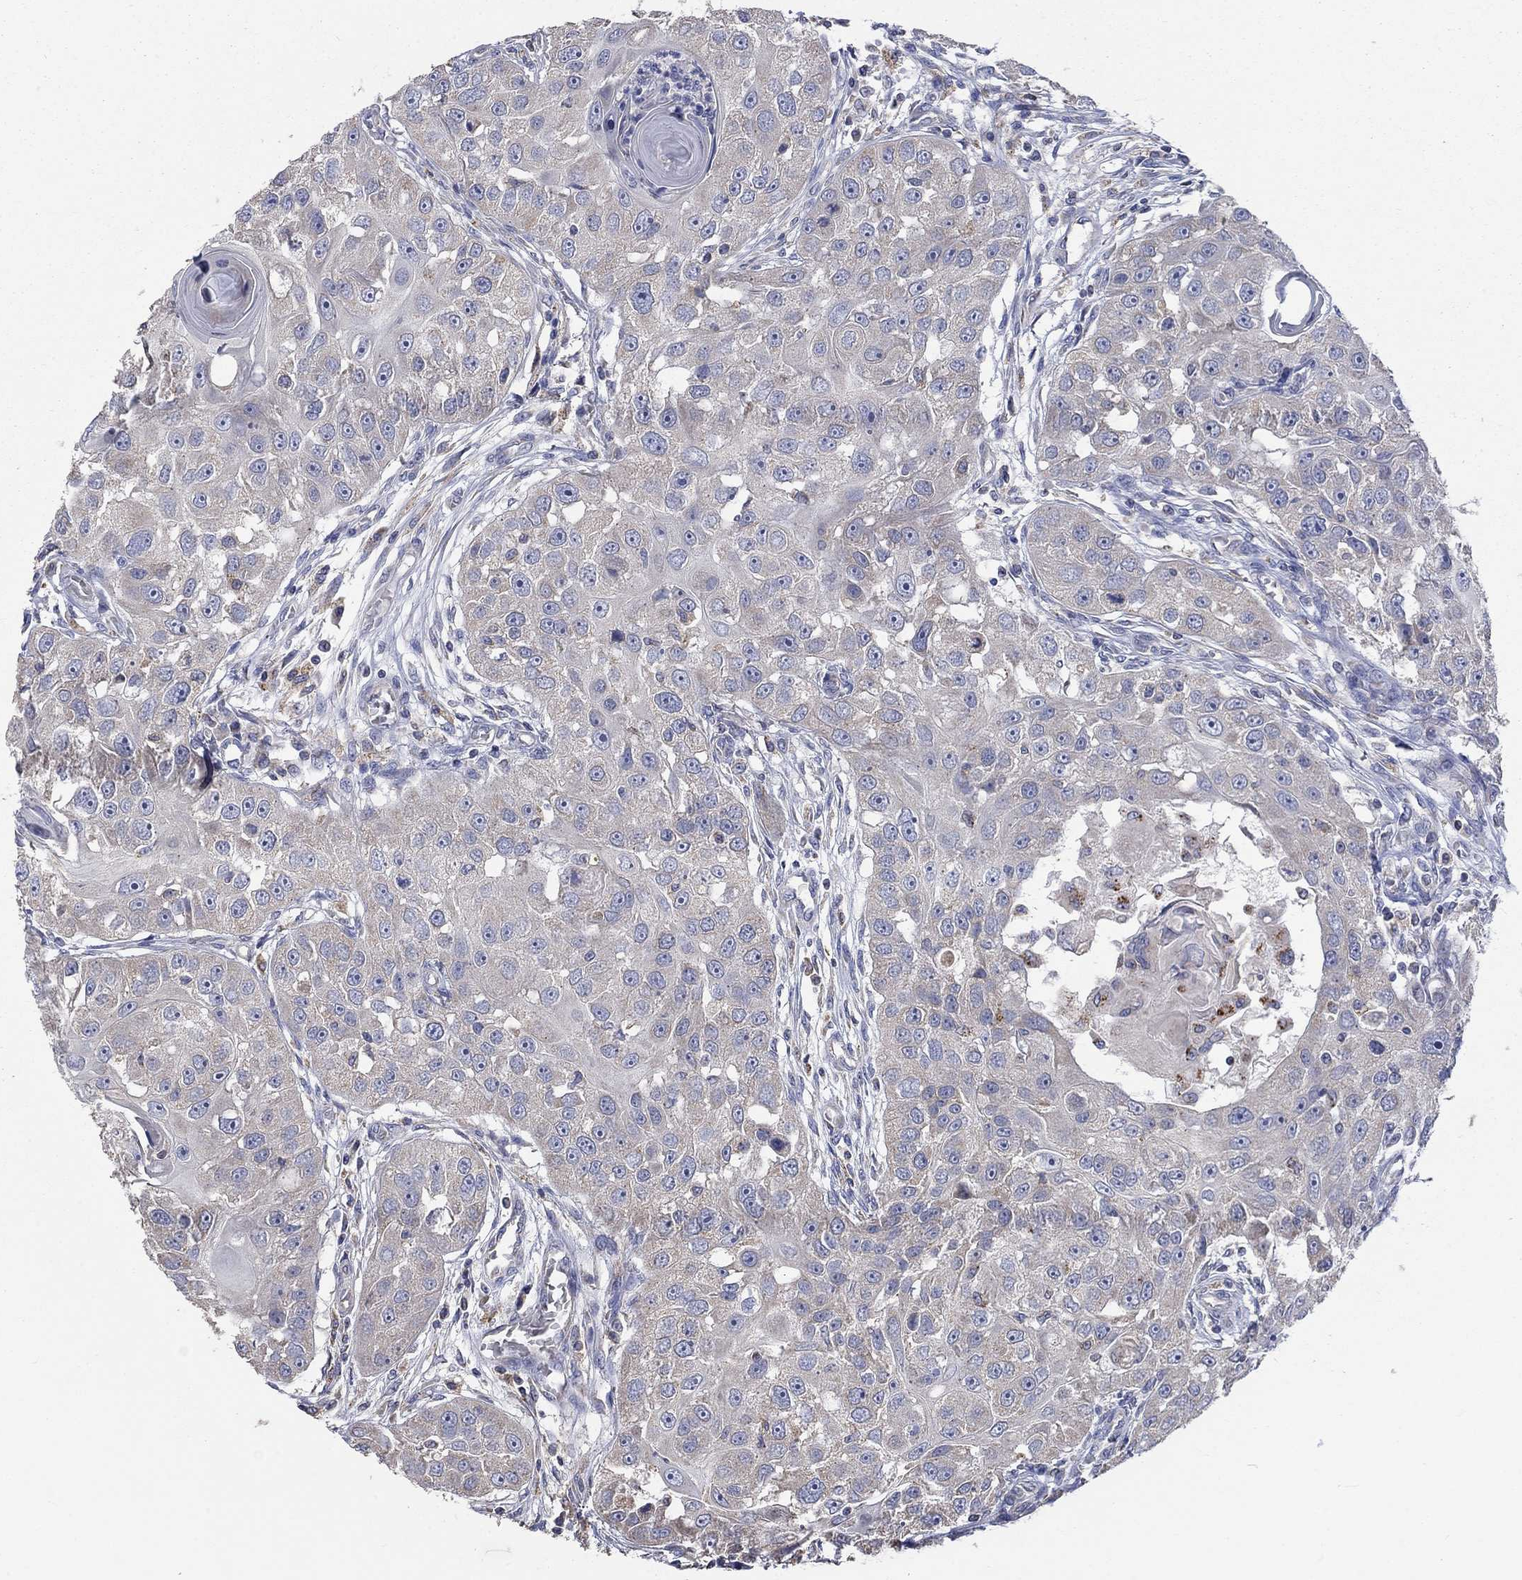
{"staining": {"intensity": "negative", "quantity": "none", "location": "none"}, "tissue": "head and neck cancer", "cell_type": "Tumor cells", "image_type": "cancer", "snomed": [{"axis": "morphology", "description": "Squamous cell carcinoma, NOS"}, {"axis": "topography", "description": "Head-Neck"}], "caption": "Tumor cells show no significant staining in head and neck cancer (squamous cell carcinoma). (DAB (3,3'-diaminobenzidine) immunohistochemistry with hematoxylin counter stain).", "gene": "UGT8", "patient": {"sex": "male", "age": 51}}